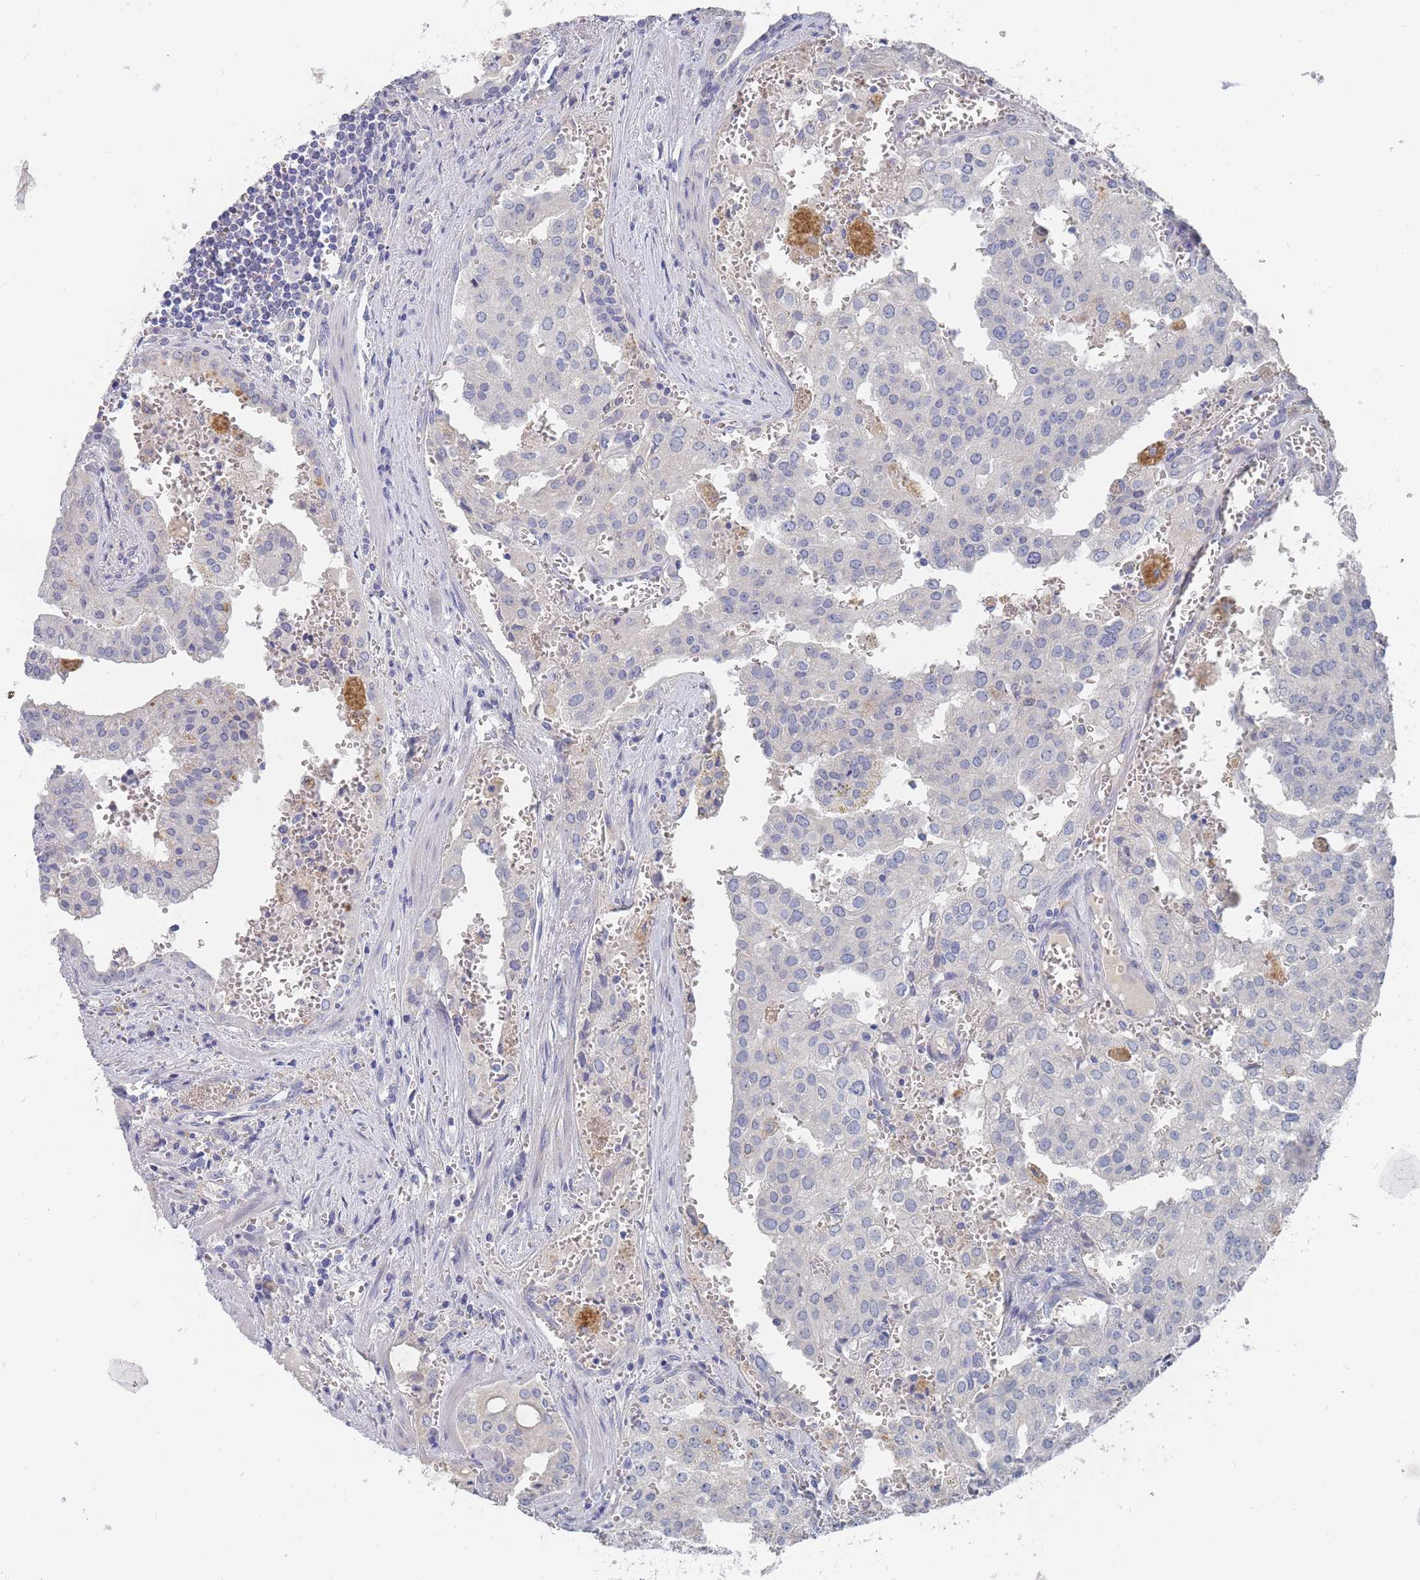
{"staining": {"intensity": "negative", "quantity": "none", "location": "none"}, "tissue": "prostate cancer", "cell_type": "Tumor cells", "image_type": "cancer", "snomed": [{"axis": "morphology", "description": "Adenocarcinoma, High grade"}, {"axis": "topography", "description": "Prostate"}], "caption": "The histopathology image exhibits no significant staining in tumor cells of prostate cancer (high-grade adenocarcinoma).", "gene": "ACAD11", "patient": {"sex": "male", "age": 68}}